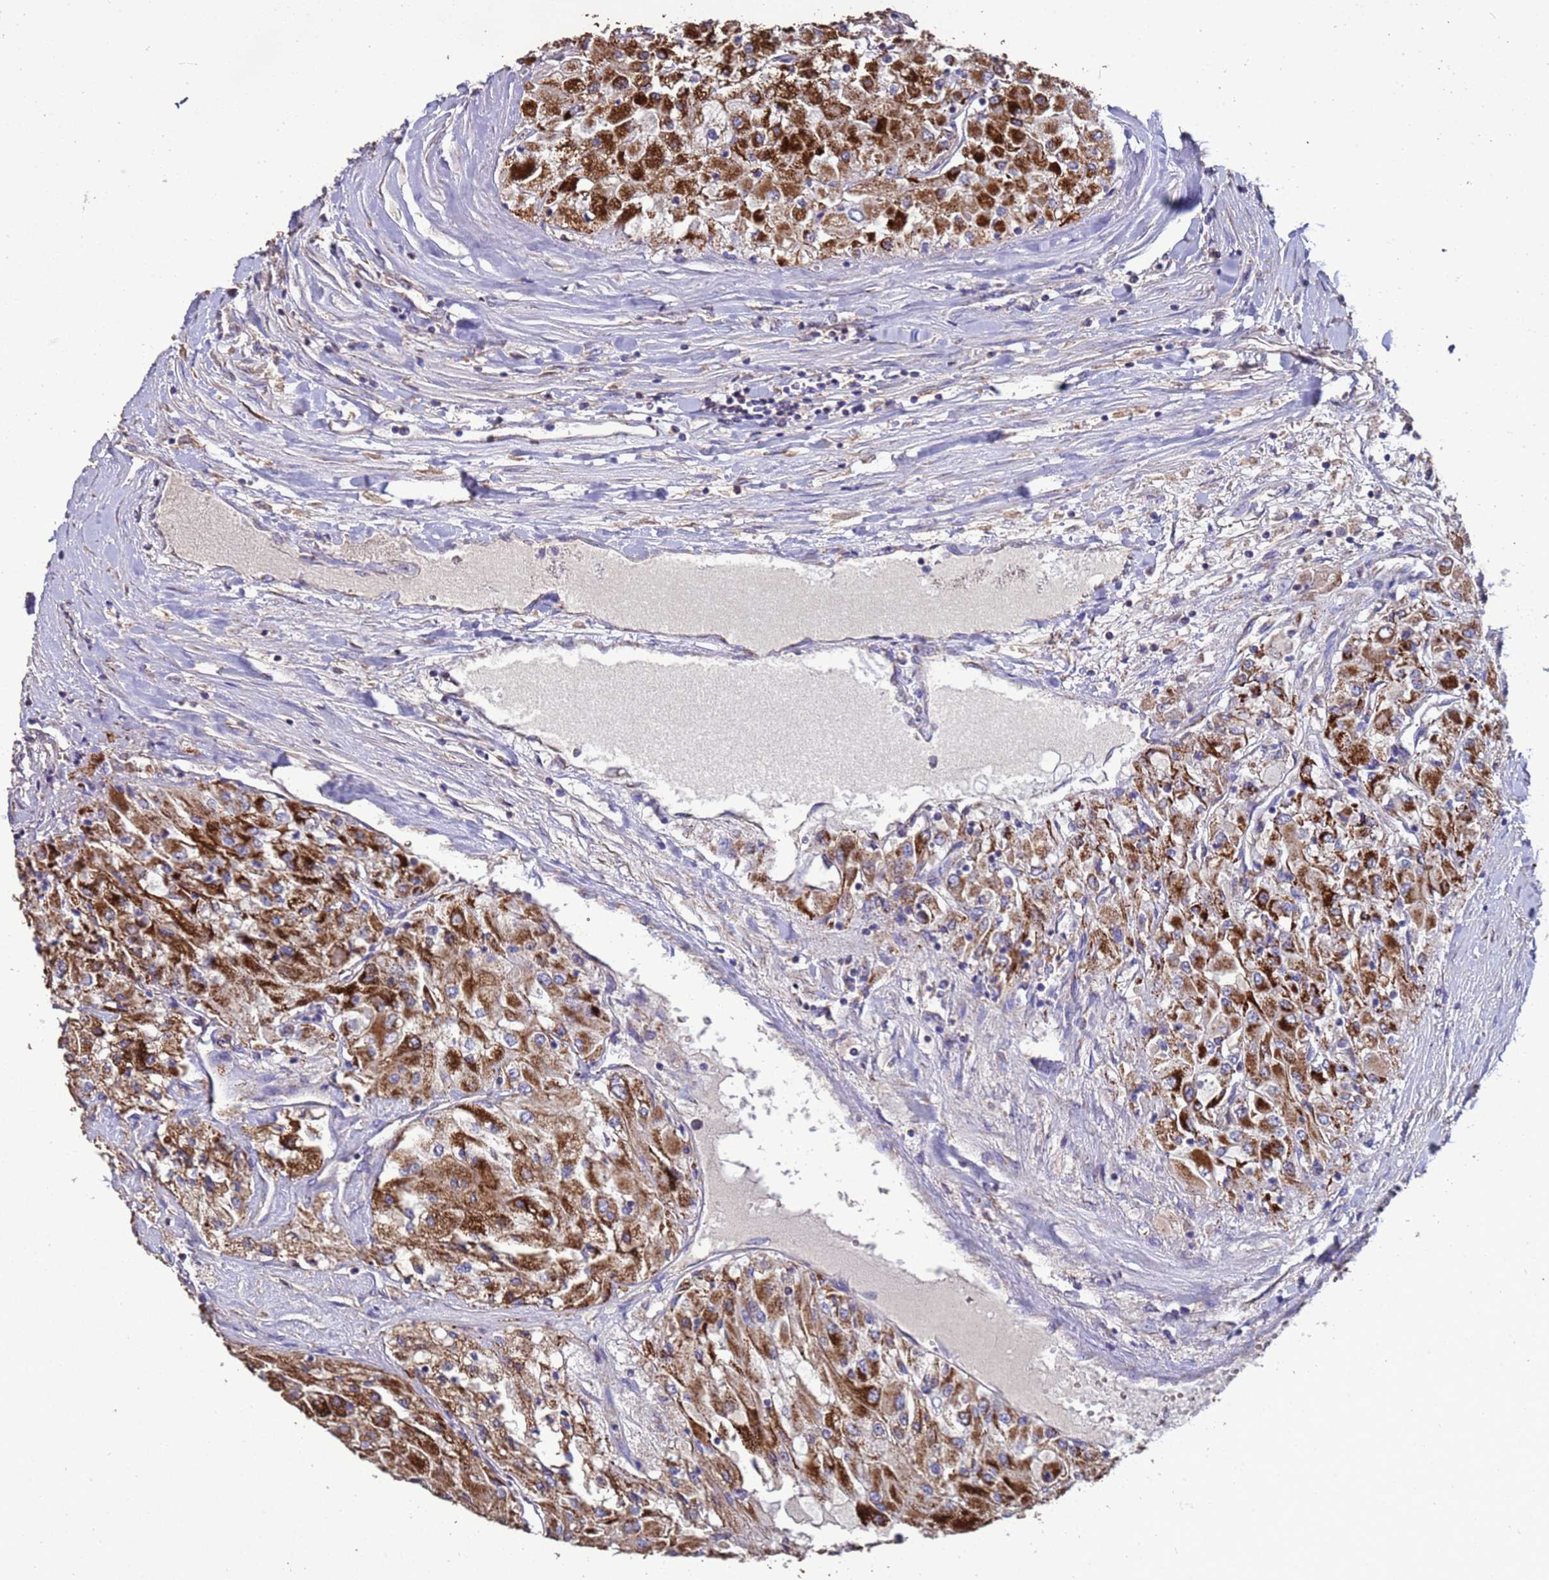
{"staining": {"intensity": "strong", "quantity": ">75%", "location": "cytoplasmic/membranous"}, "tissue": "renal cancer", "cell_type": "Tumor cells", "image_type": "cancer", "snomed": [{"axis": "morphology", "description": "Adenocarcinoma, NOS"}, {"axis": "topography", "description": "Kidney"}], "caption": "Protein expression analysis of human renal adenocarcinoma reveals strong cytoplasmic/membranous staining in approximately >75% of tumor cells. (IHC, brightfield microscopy, high magnification).", "gene": "ZNFX1", "patient": {"sex": "male", "age": 80}}